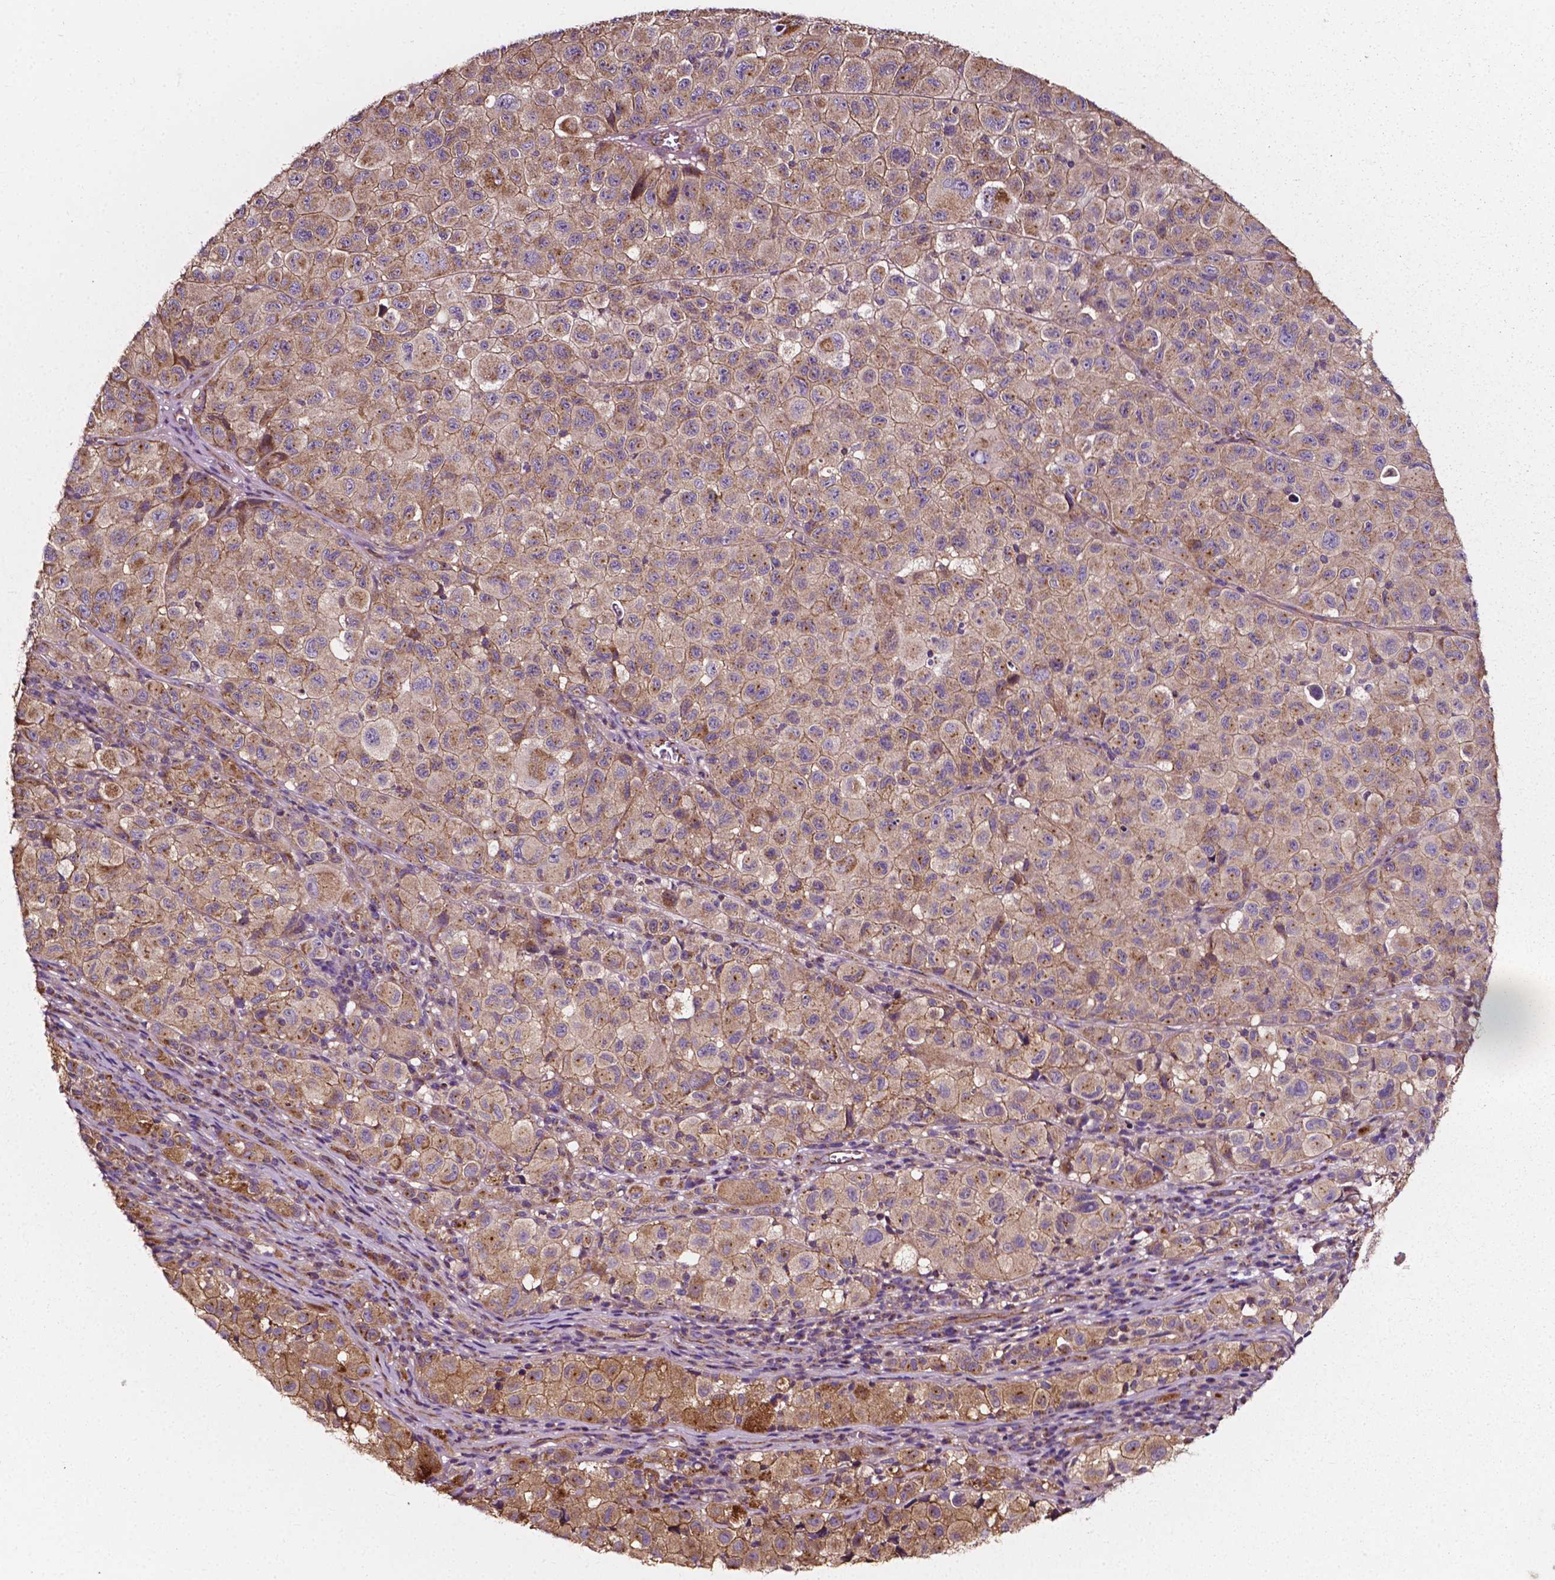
{"staining": {"intensity": "moderate", "quantity": ">75%", "location": "cytoplasmic/membranous"}, "tissue": "melanoma", "cell_type": "Tumor cells", "image_type": "cancer", "snomed": [{"axis": "morphology", "description": "Malignant melanoma, NOS"}, {"axis": "topography", "description": "Skin"}], "caption": "Immunohistochemical staining of melanoma exhibits moderate cytoplasmic/membranous protein expression in approximately >75% of tumor cells.", "gene": "ATG16L1", "patient": {"sex": "male", "age": 93}}